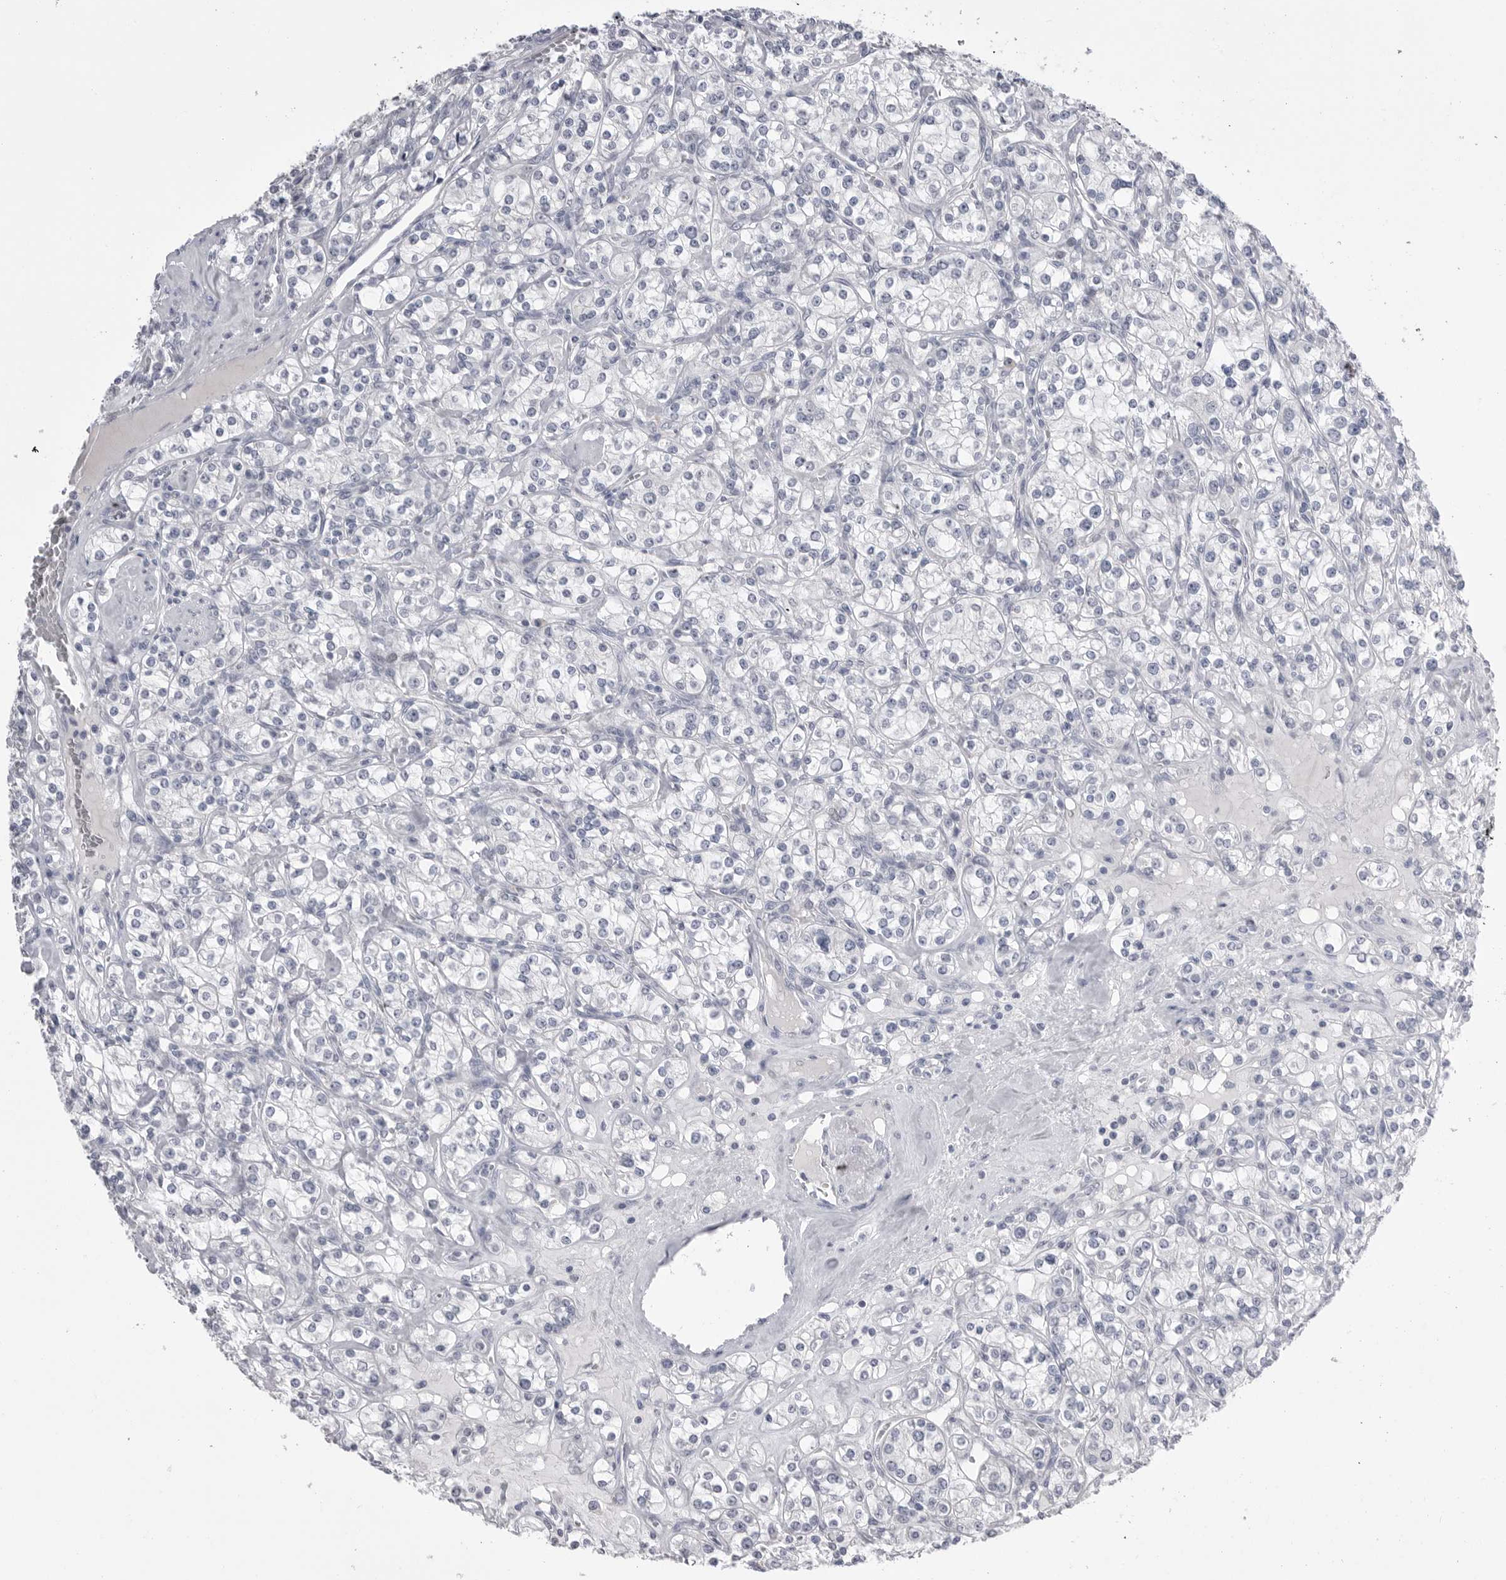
{"staining": {"intensity": "negative", "quantity": "none", "location": "none"}, "tissue": "renal cancer", "cell_type": "Tumor cells", "image_type": "cancer", "snomed": [{"axis": "morphology", "description": "Adenocarcinoma, NOS"}, {"axis": "topography", "description": "Kidney"}], "caption": "IHC photomicrograph of human renal cancer stained for a protein (brown), which shows no positivity in tumor cells.", "gene": "CPB1", "patient": {"sex": "male", "age": 77}}